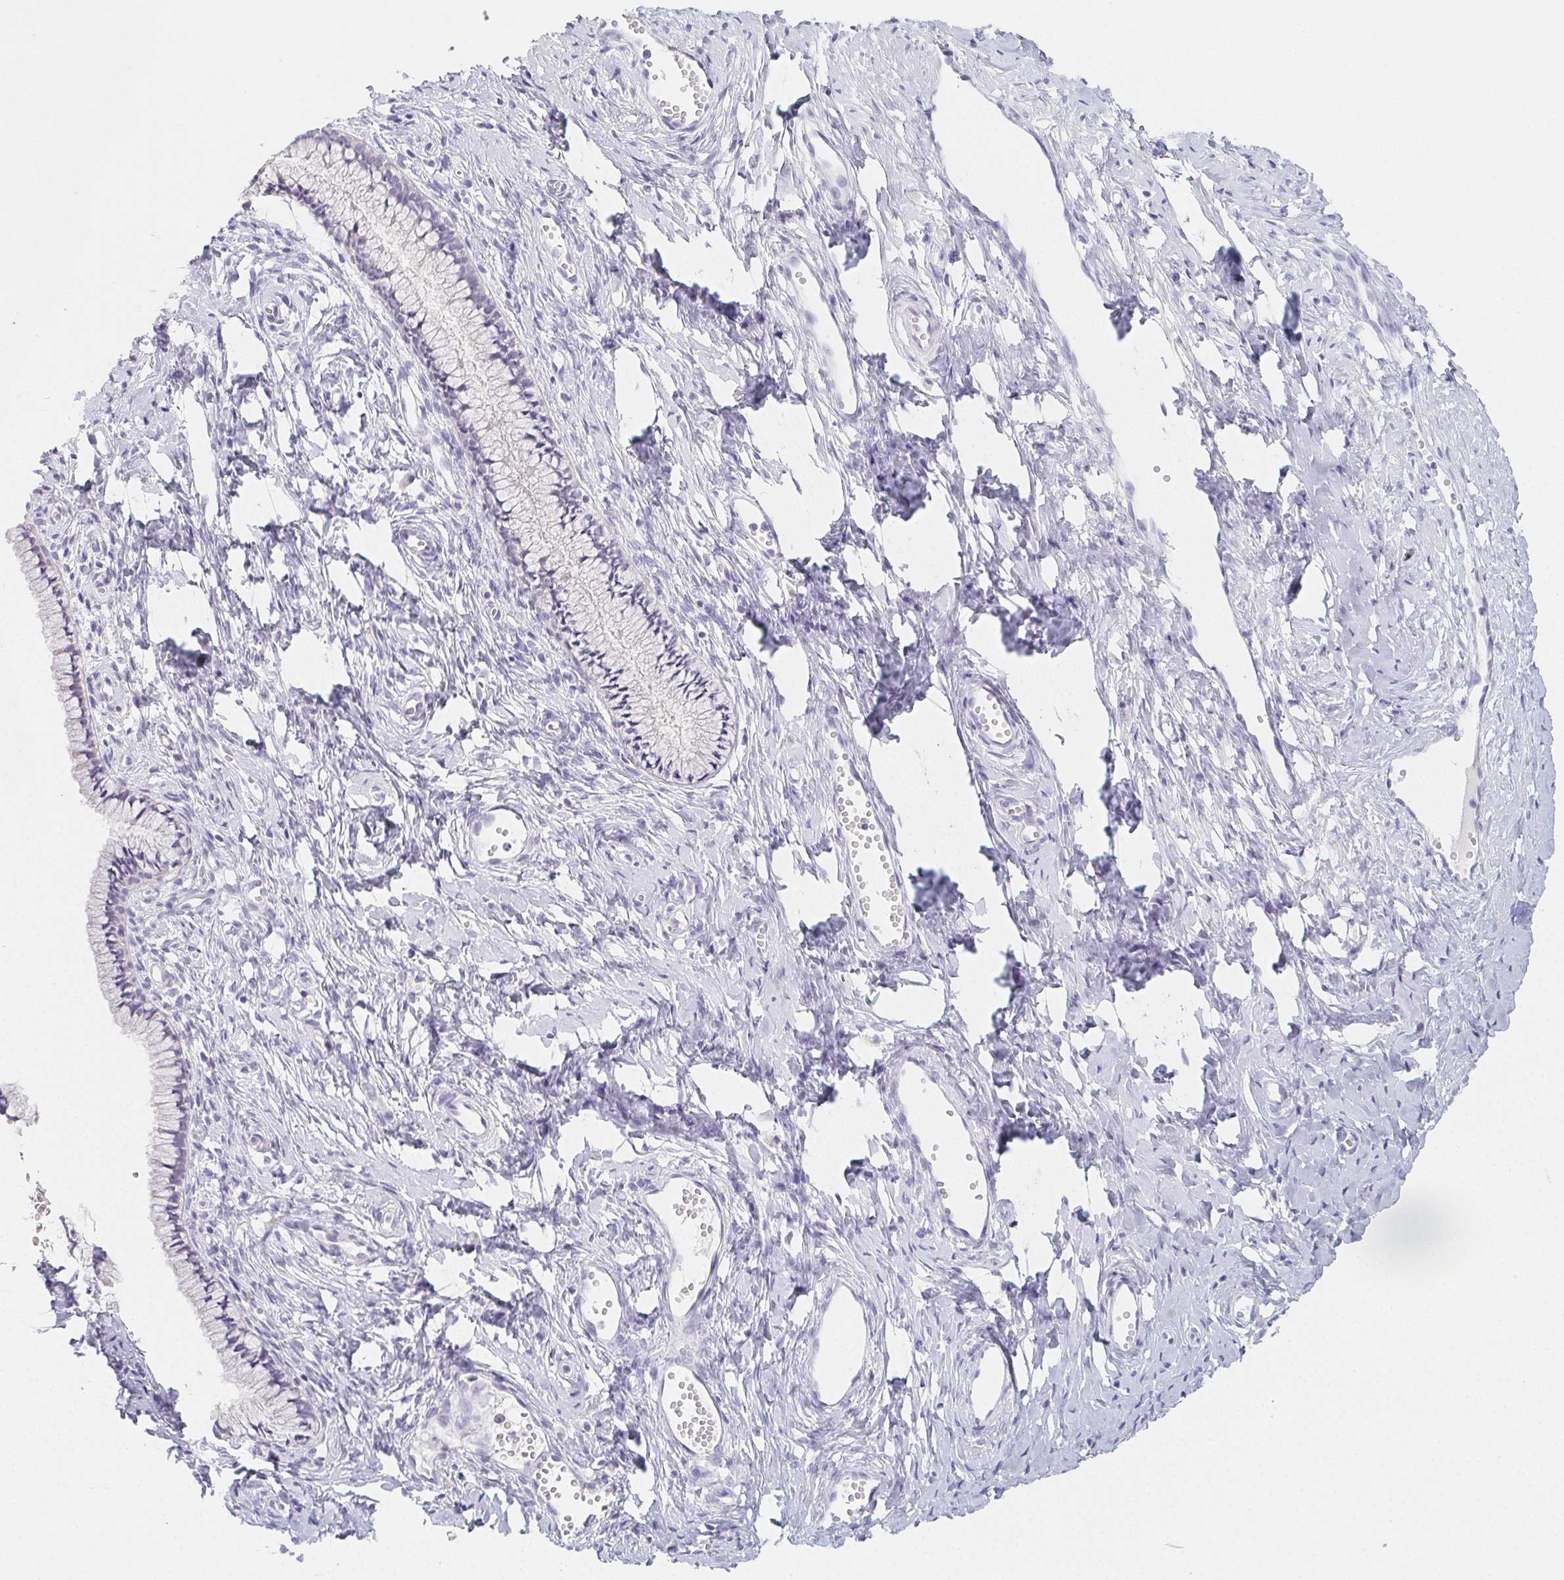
{"staining": {"intensity": "negative", "quantity": "none", "location": "none"}, "tissue": "cervix", "cell_type": "Glandular cells", "image_type": "normal", "snomed": [{"axis": "morphology", "description": "Normal tissue, NOS"}, {"axis": "topography", "description": "Cervix"}], "caption": "Immunohistochemistry (IHC) image of benign human cervix stained for a protein (brown), which demonstrates no positivity in glandular cells.", "gene": "GLIPR1L1", "patient": {"sex": "female", "age": 40}}